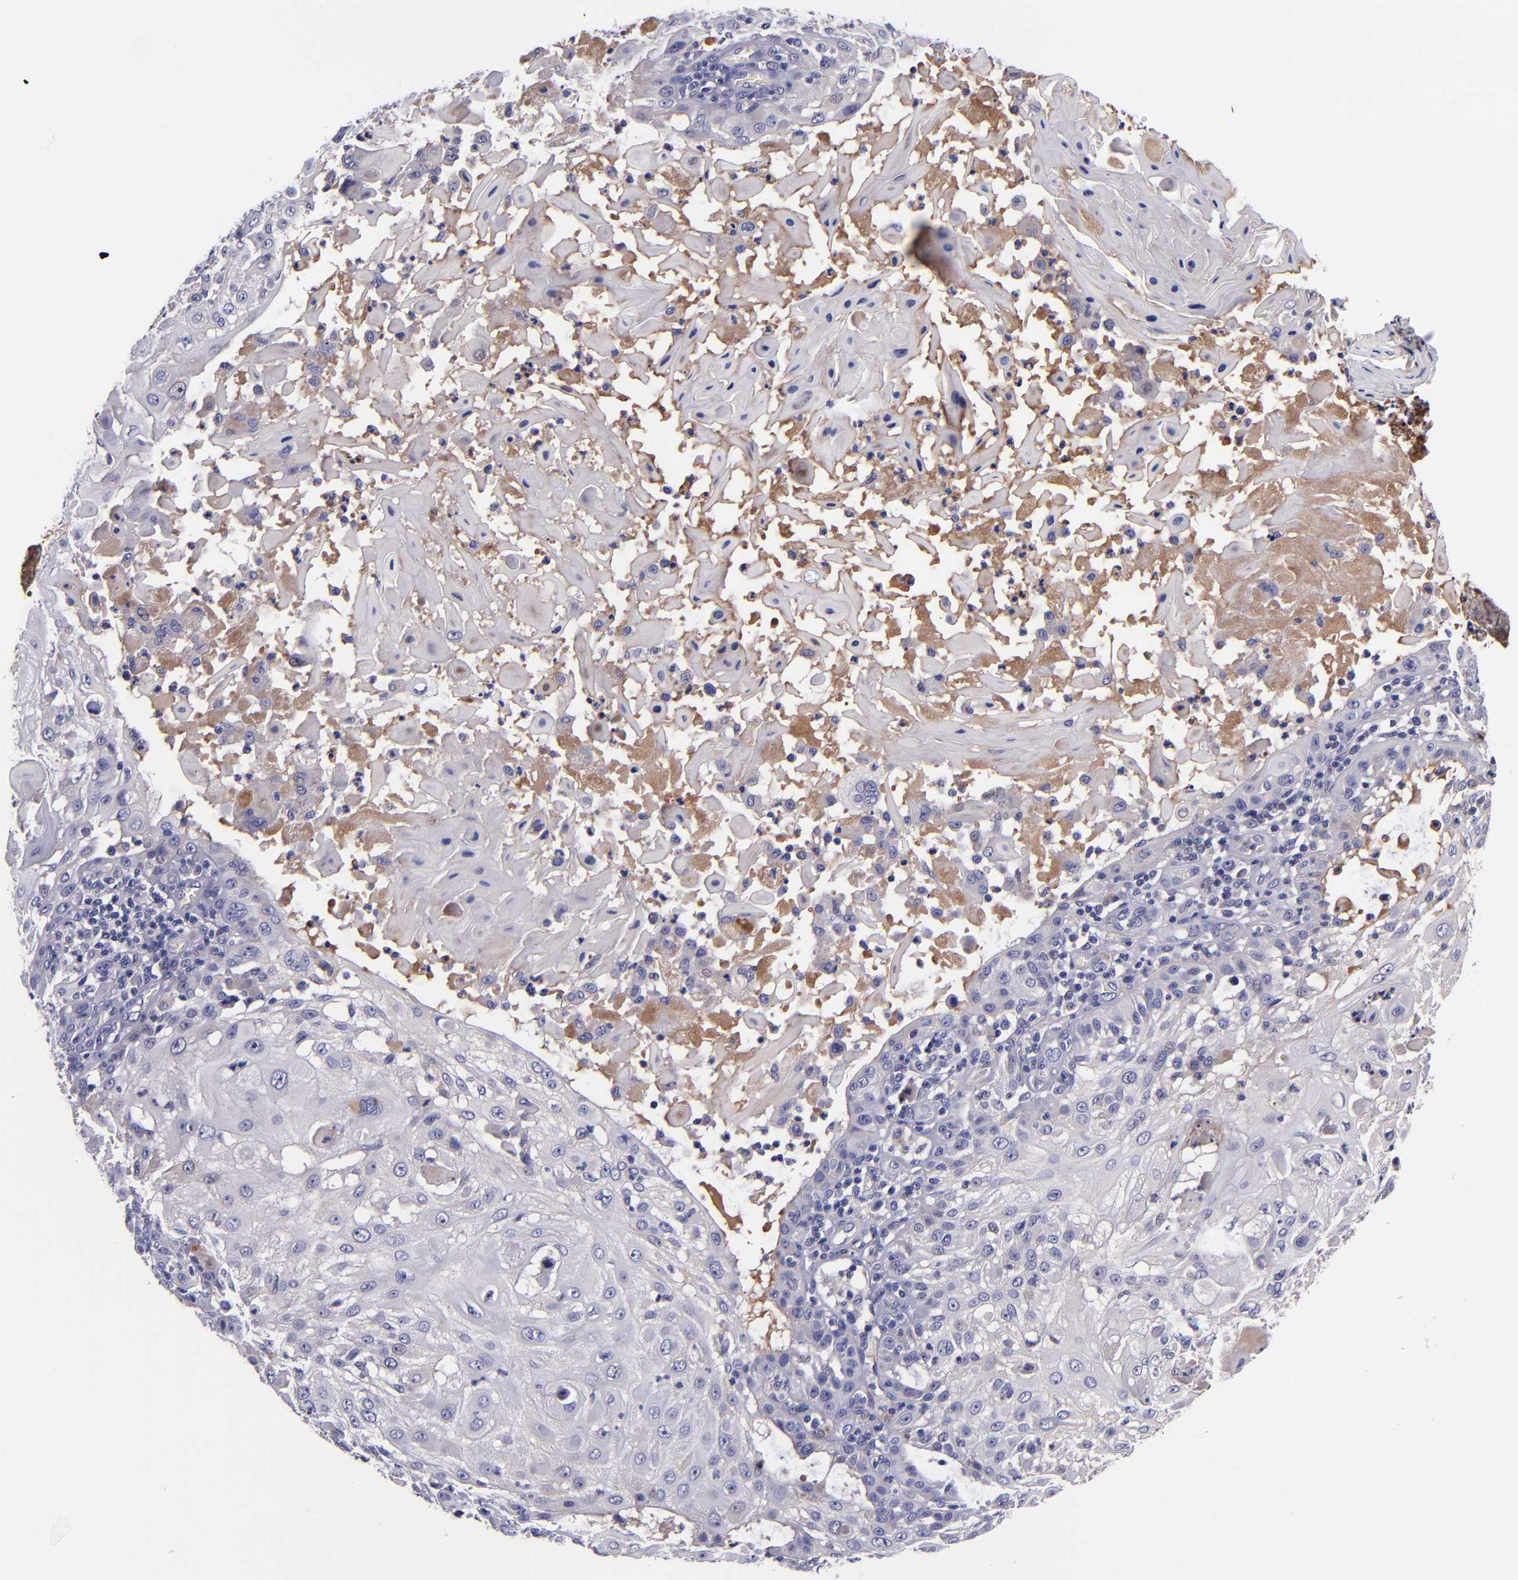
{"staining": {"intensity": "negative", "quantity": "none", "location": "none"}, "tissue": "skin cancer", "cell_type": "Tumor cells", "image_type": "cancer", "snomed": [{"axis": "morphology", "description": "Squamous cell carcinoma, NOS"}, {"axis": "topography", "description": "Skin"}], "caption": "Tumor cells show no significant protein staining in skin squamous cell carcinoma. The staining is performed using DAB (3,3'-diaminobenzidine) brown chromogen with nuclei counter-stained in using hematoxylin.", "gene": "RBP4", "patient": {"sex": "female", "age": 89}}